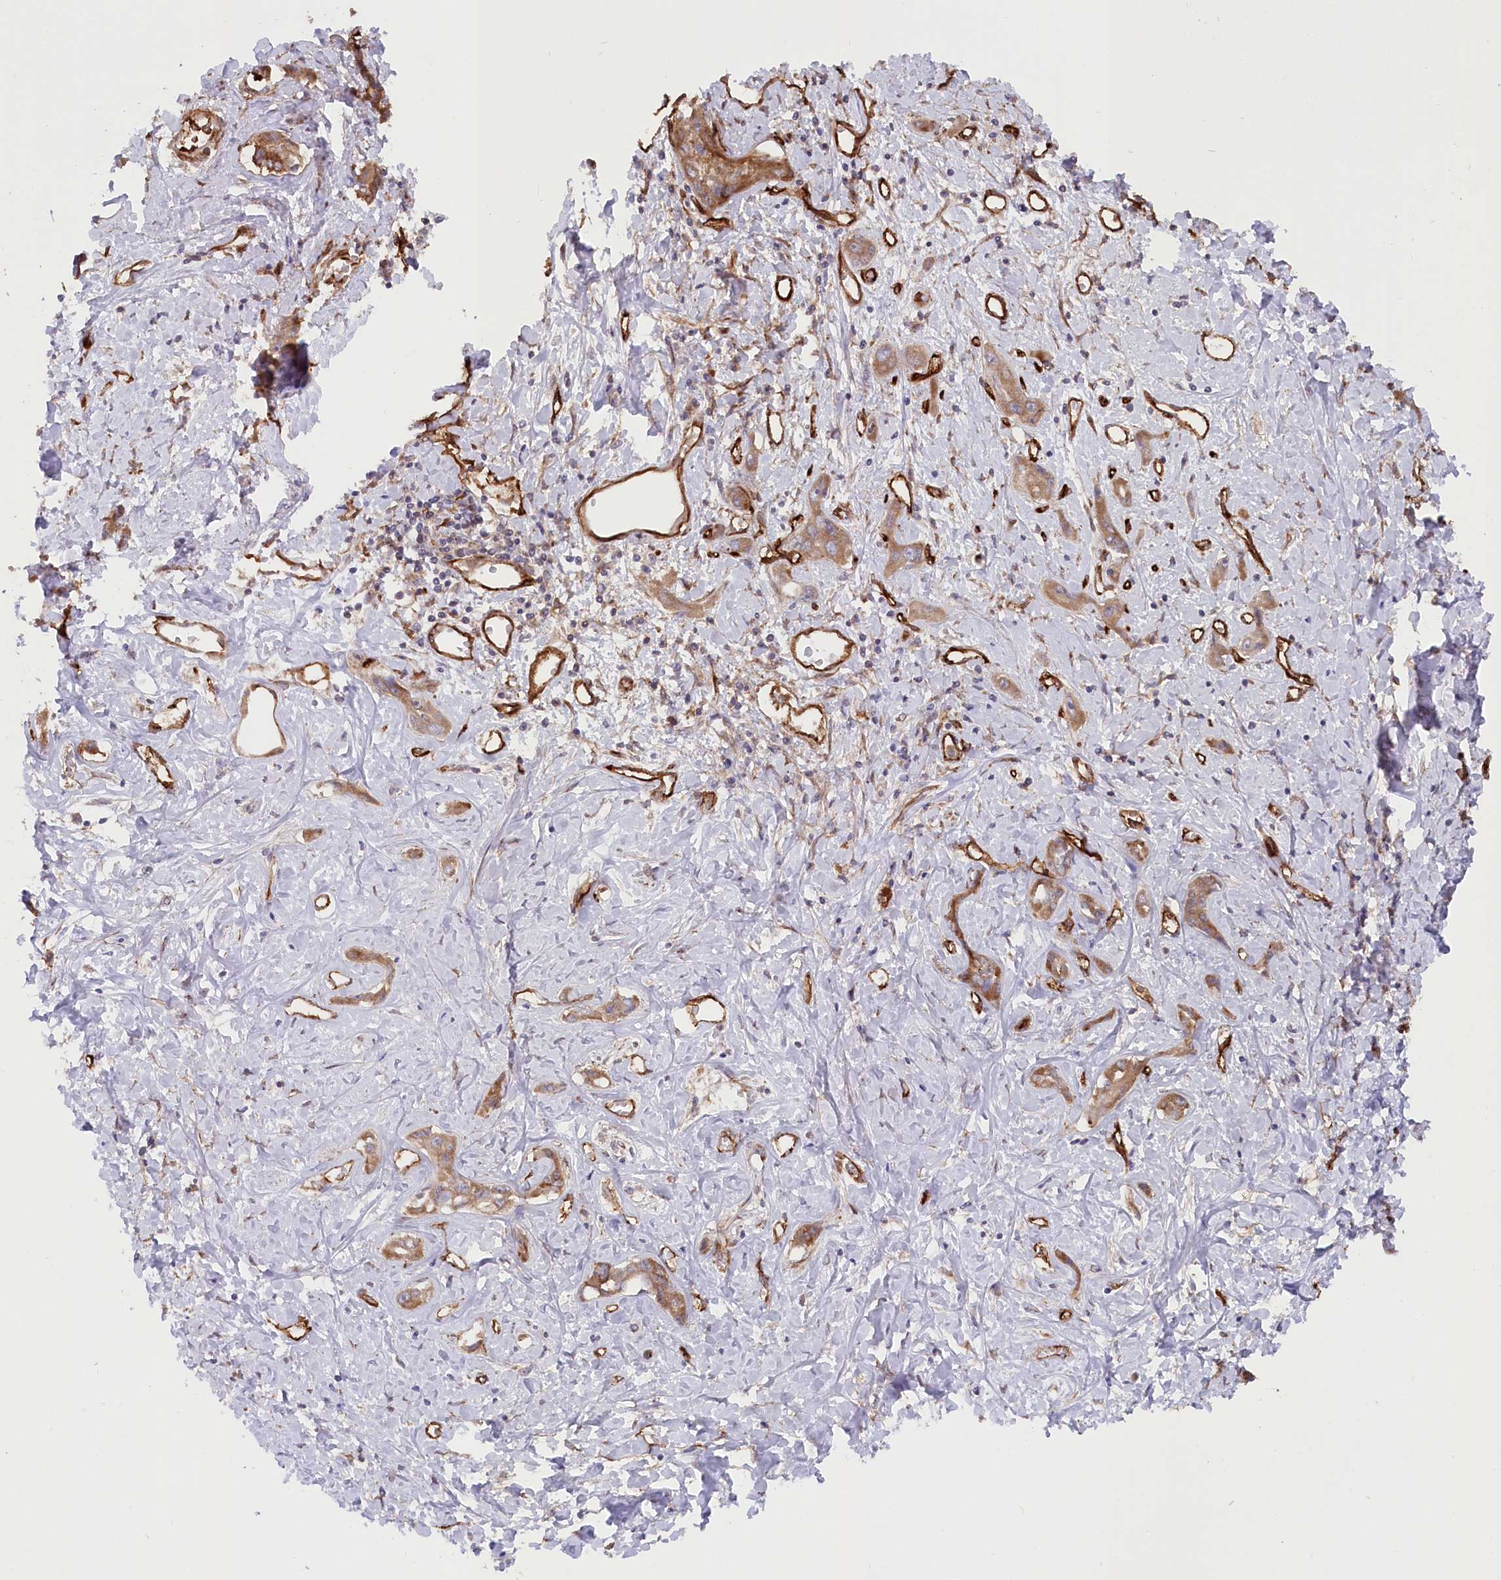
{"staining": {"intensity": "moderate", "quantity": ">75%", "location": "cytoplasmic/membranous"}, "tissue": "liver cancer", "cell_type": "Tumor cells", "image_type": "cancer", "snomed": [{"axis": "morphology", "description": "Cholangiocarcinoma"}, {"axis": "topography", "description": "Liver"}], "caption": "A micrograph showing moderate cytoplasmic/membranous staining in approximately >75% of tumor cells in liver cancer (cholangiocarcinoma), as visualized by brown immunohistochemical staining.", "gene": "MTPAP", "patient": {"sex": "male", "age": 59}}